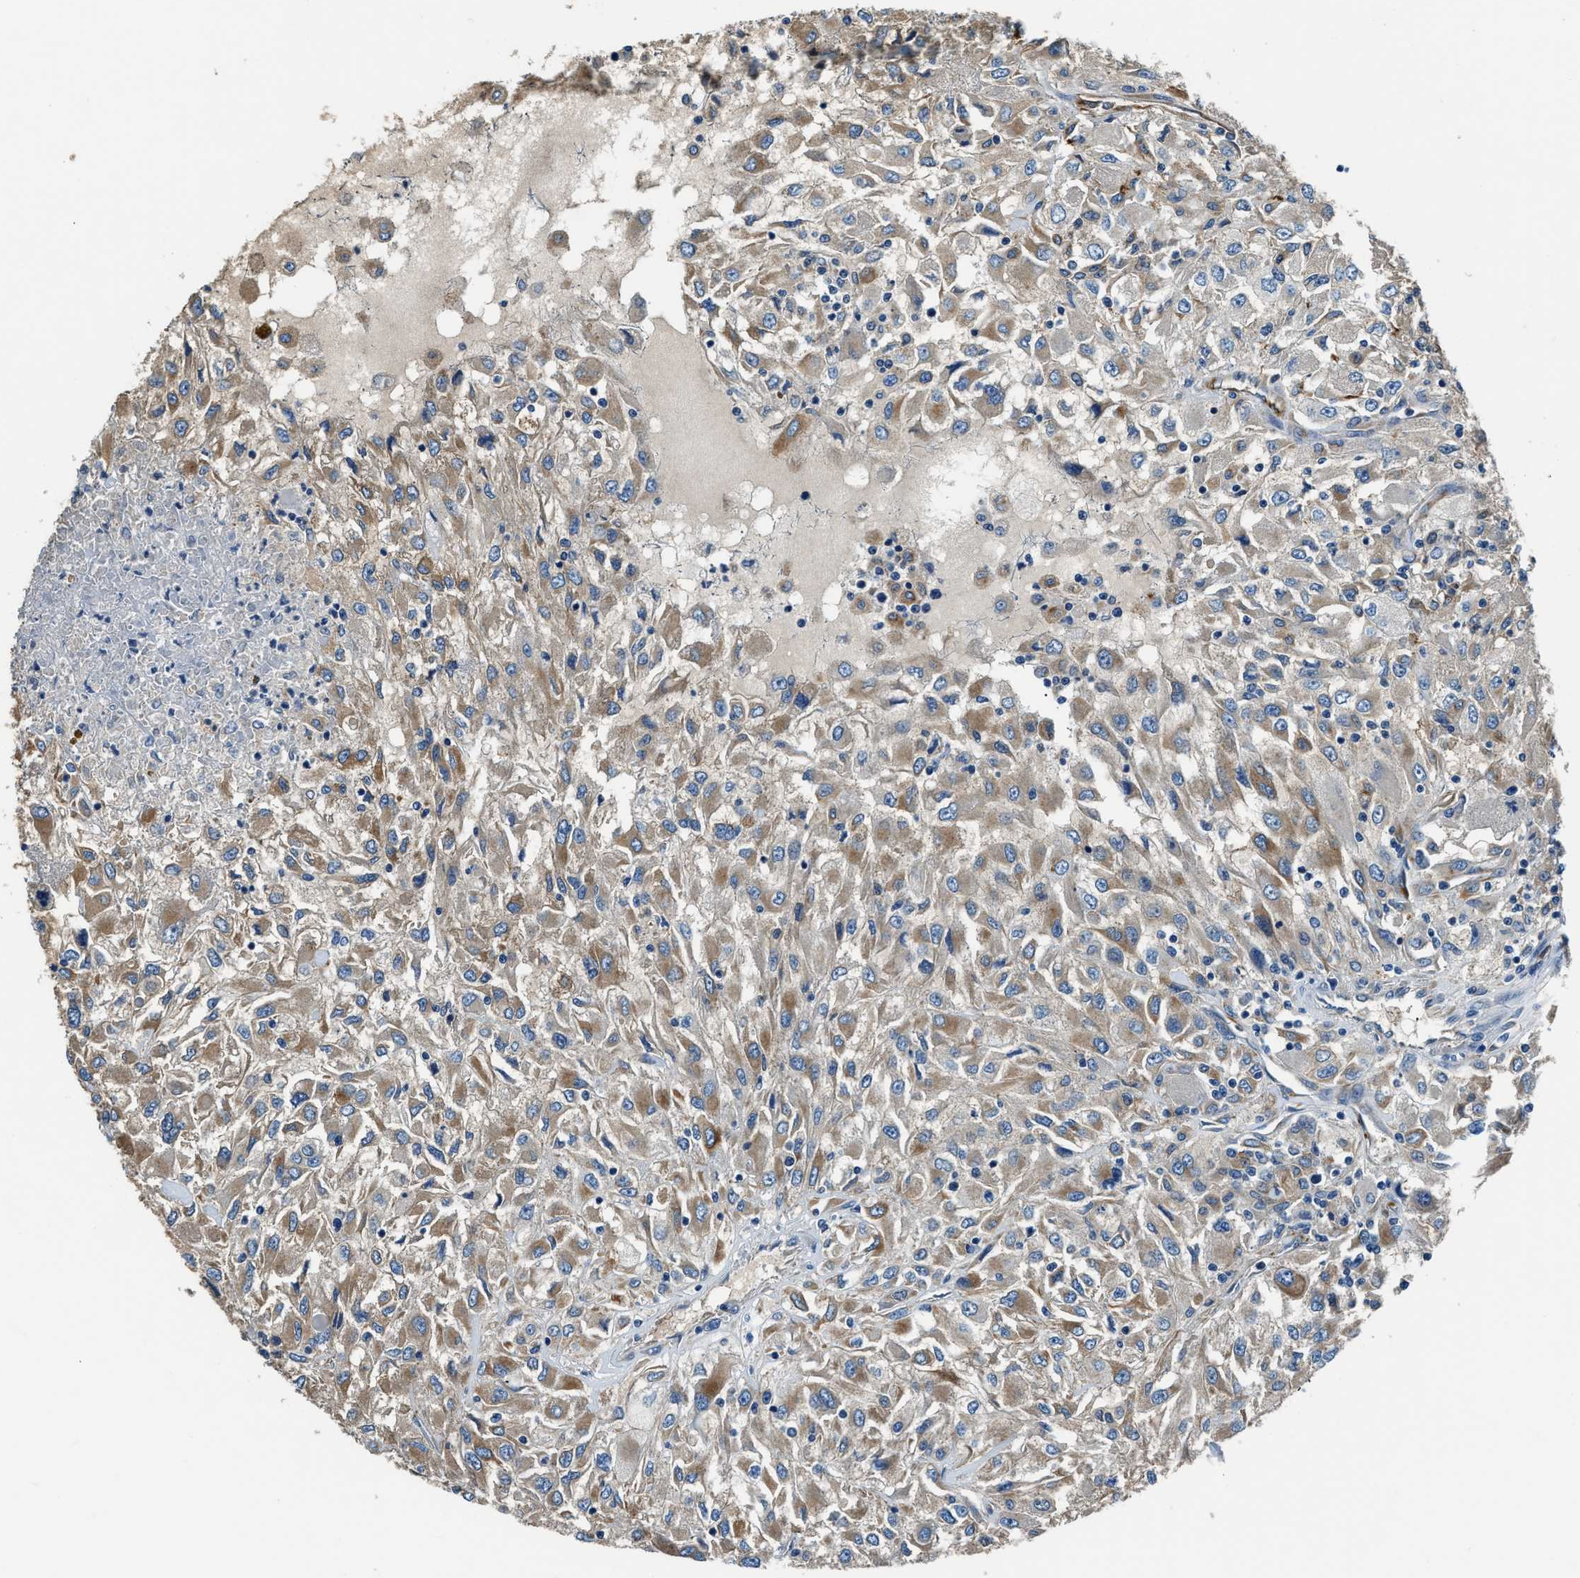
{"staining": {"intensity": "moderate", "quantity": "25%-75%", "location": "cytoplasmic/membranous"}, "tissue": "renal cancer", "cell_type": "Tumor cells", "image_type": "cancer", "snomed": [{"axis": "morphology", "description": "Adenocarcinoma, NOS"}, {"axis": "topography", "description": "Kidney"}], "caption": "Adenocarcinoma (renal) stained with a brown dye exhibits moderate cytoplasmic/membranous positive expression in approximately 25%-75% of tumor cells.", "gene": "EEA1", "patient": {"sex": "female", "age": 52}}